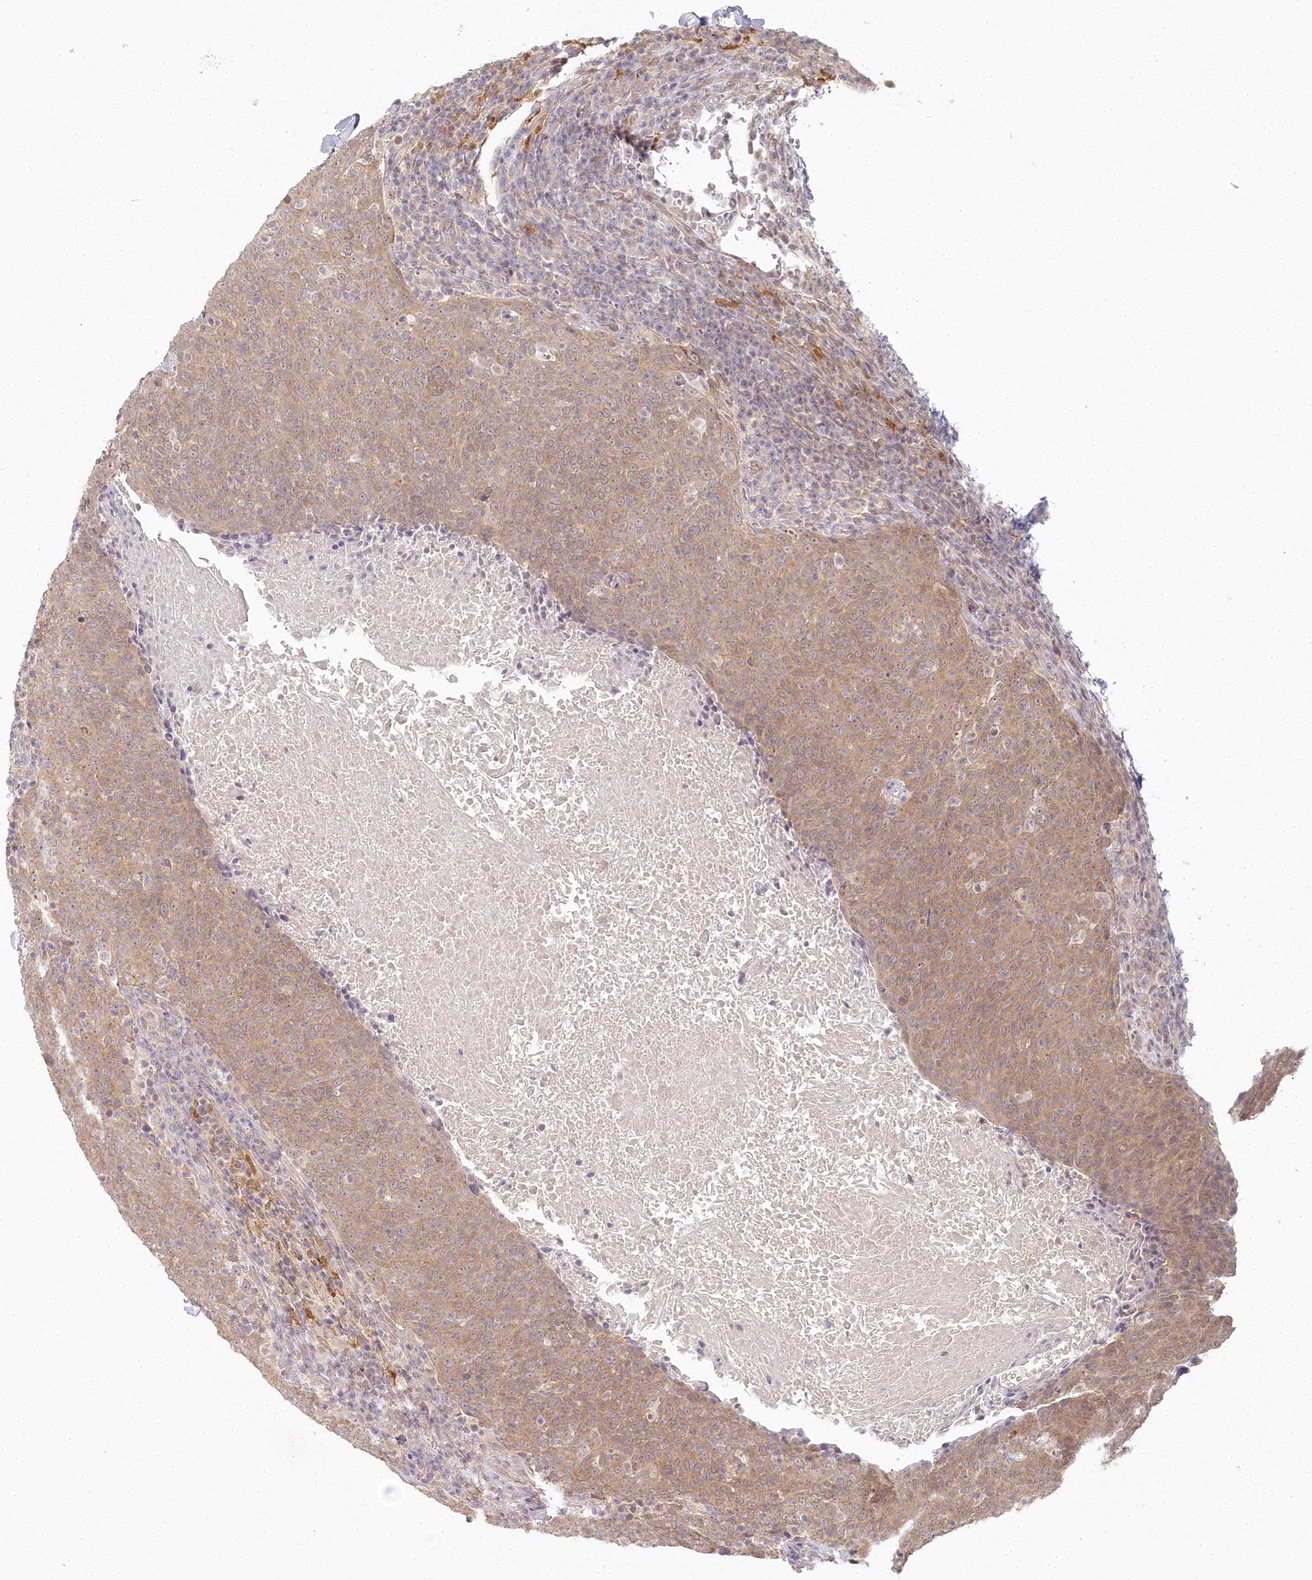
{"staining": {"intensity": "moderate", "quantity": ">75%", "location": "cytoplasmic/membranous"}, "tissue": "head and neck cancer", "cell_type": "Tumor cells", "image_type": "cancer", "snomed": [{"axis": "morphology", "description": "Squamous cell carcinoma, NOS"}, {"axis": "morphology", "description": "Squamous cell carcinoma, metastatic, NOS"}, {"axis": "topography", "description": "Lymph node"}, {"axis": "topography", "description": "Head-Neck"}], "caption": "A brown stain highlights moderate cytoplasmic/membranous positivity of a protein in human head and neck cancer (squamous cell carcinoma) tumor cells. (brown staining indicates protein expression, while blue staining denotes nuclei).", "gene": "AAMDC", "patient": {"sex": "male", "age": 62}}